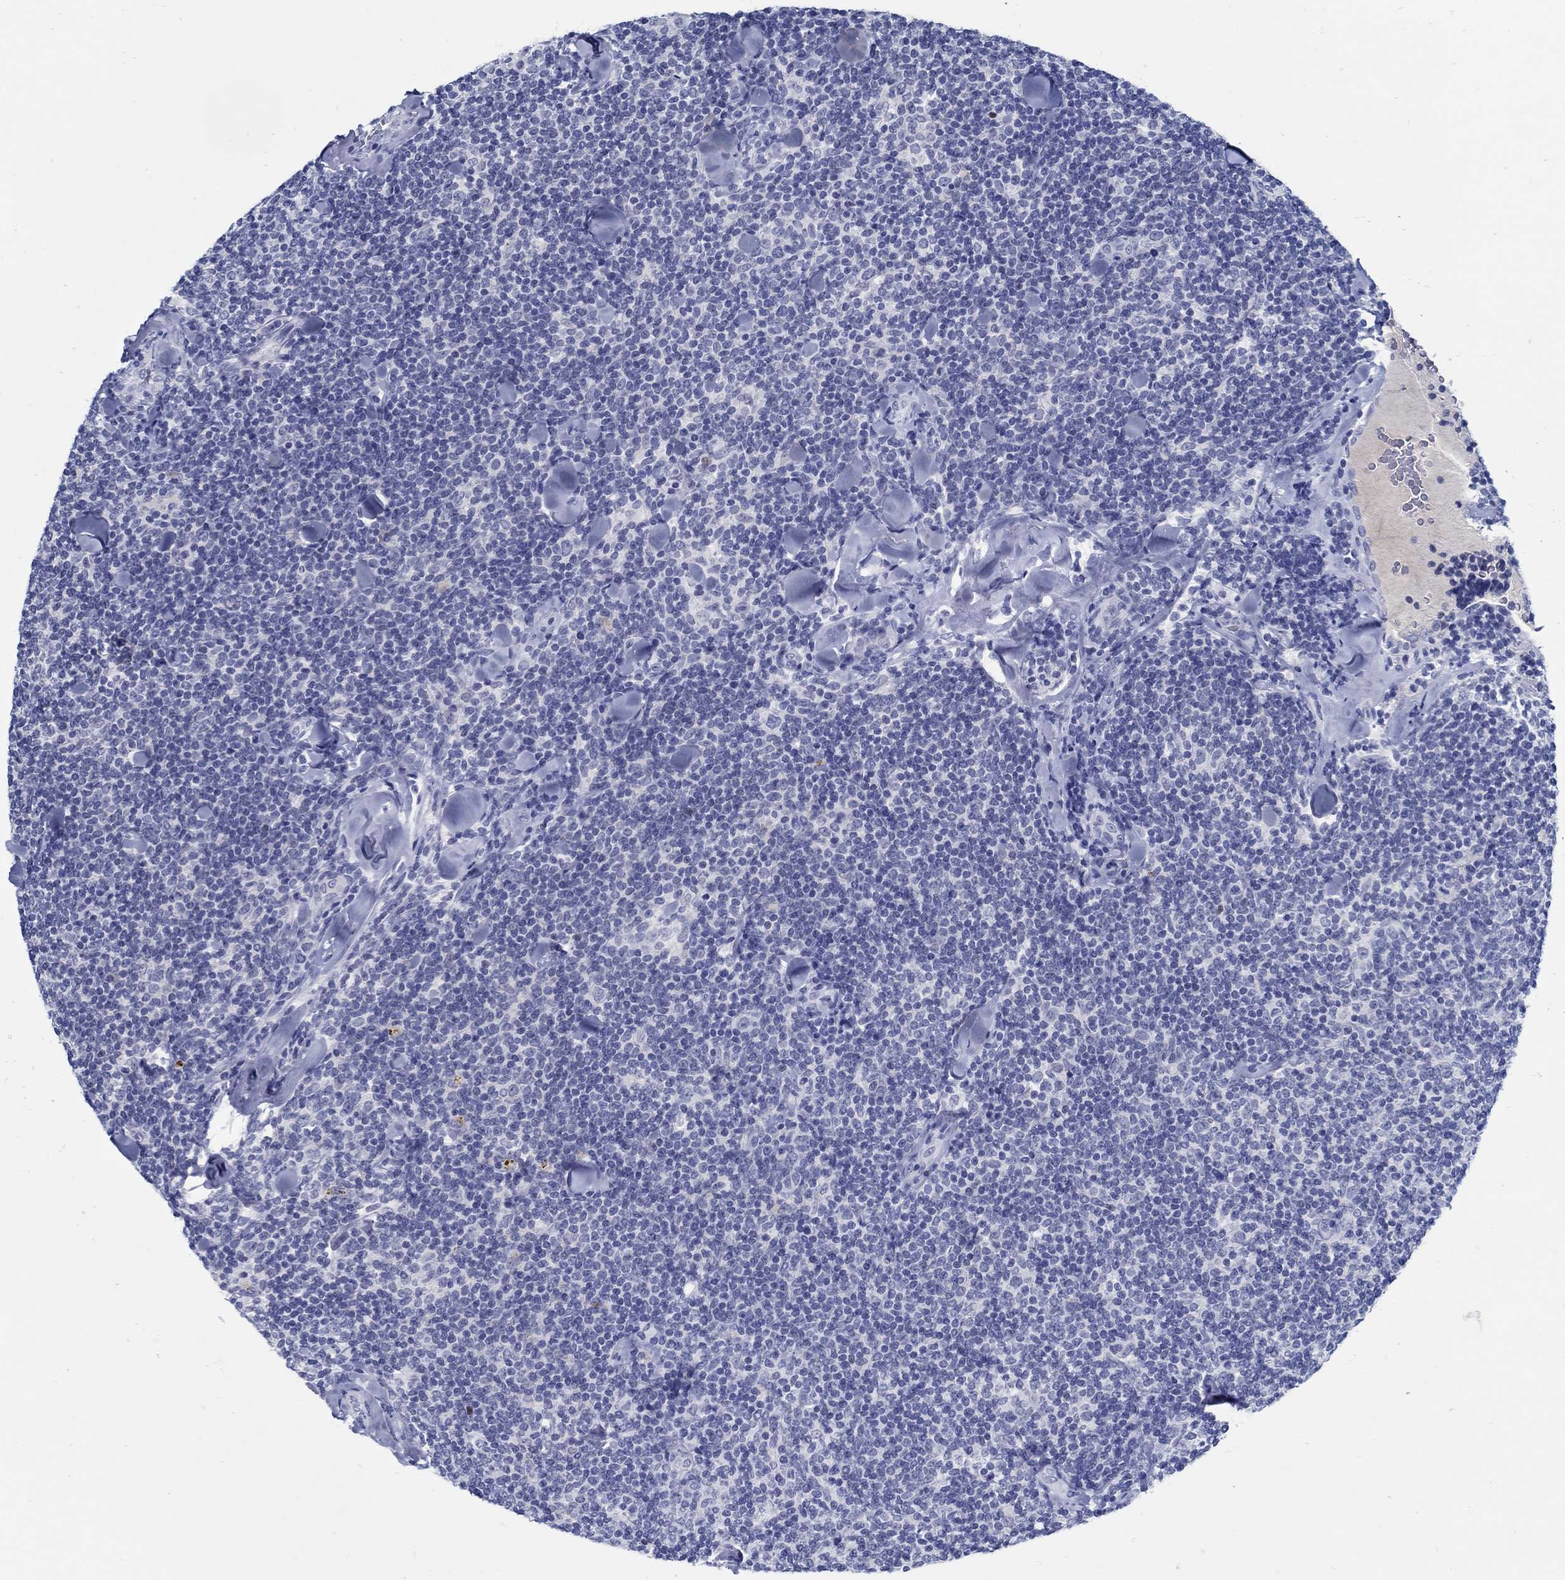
{"staining": {"intensity": "negative", "quantity": "none", "location": "none"}, "tissue": "lymphoma", "cell_type": "Tumor cells", "image_type": "cancer", "snomed": [{"axis": "morphology", "description": "Malignant lymphoma, non-Hodgkin's type, Low grade"}, {"axis": "topography", "description": "Lymph node"}], "caption": "Lymphoma stained for a protein using immunohistochemistry (IHC) exhibits no expression tumor cells.", "gene": "PAX9", "patient": {"sex": "female", "age": 56}}